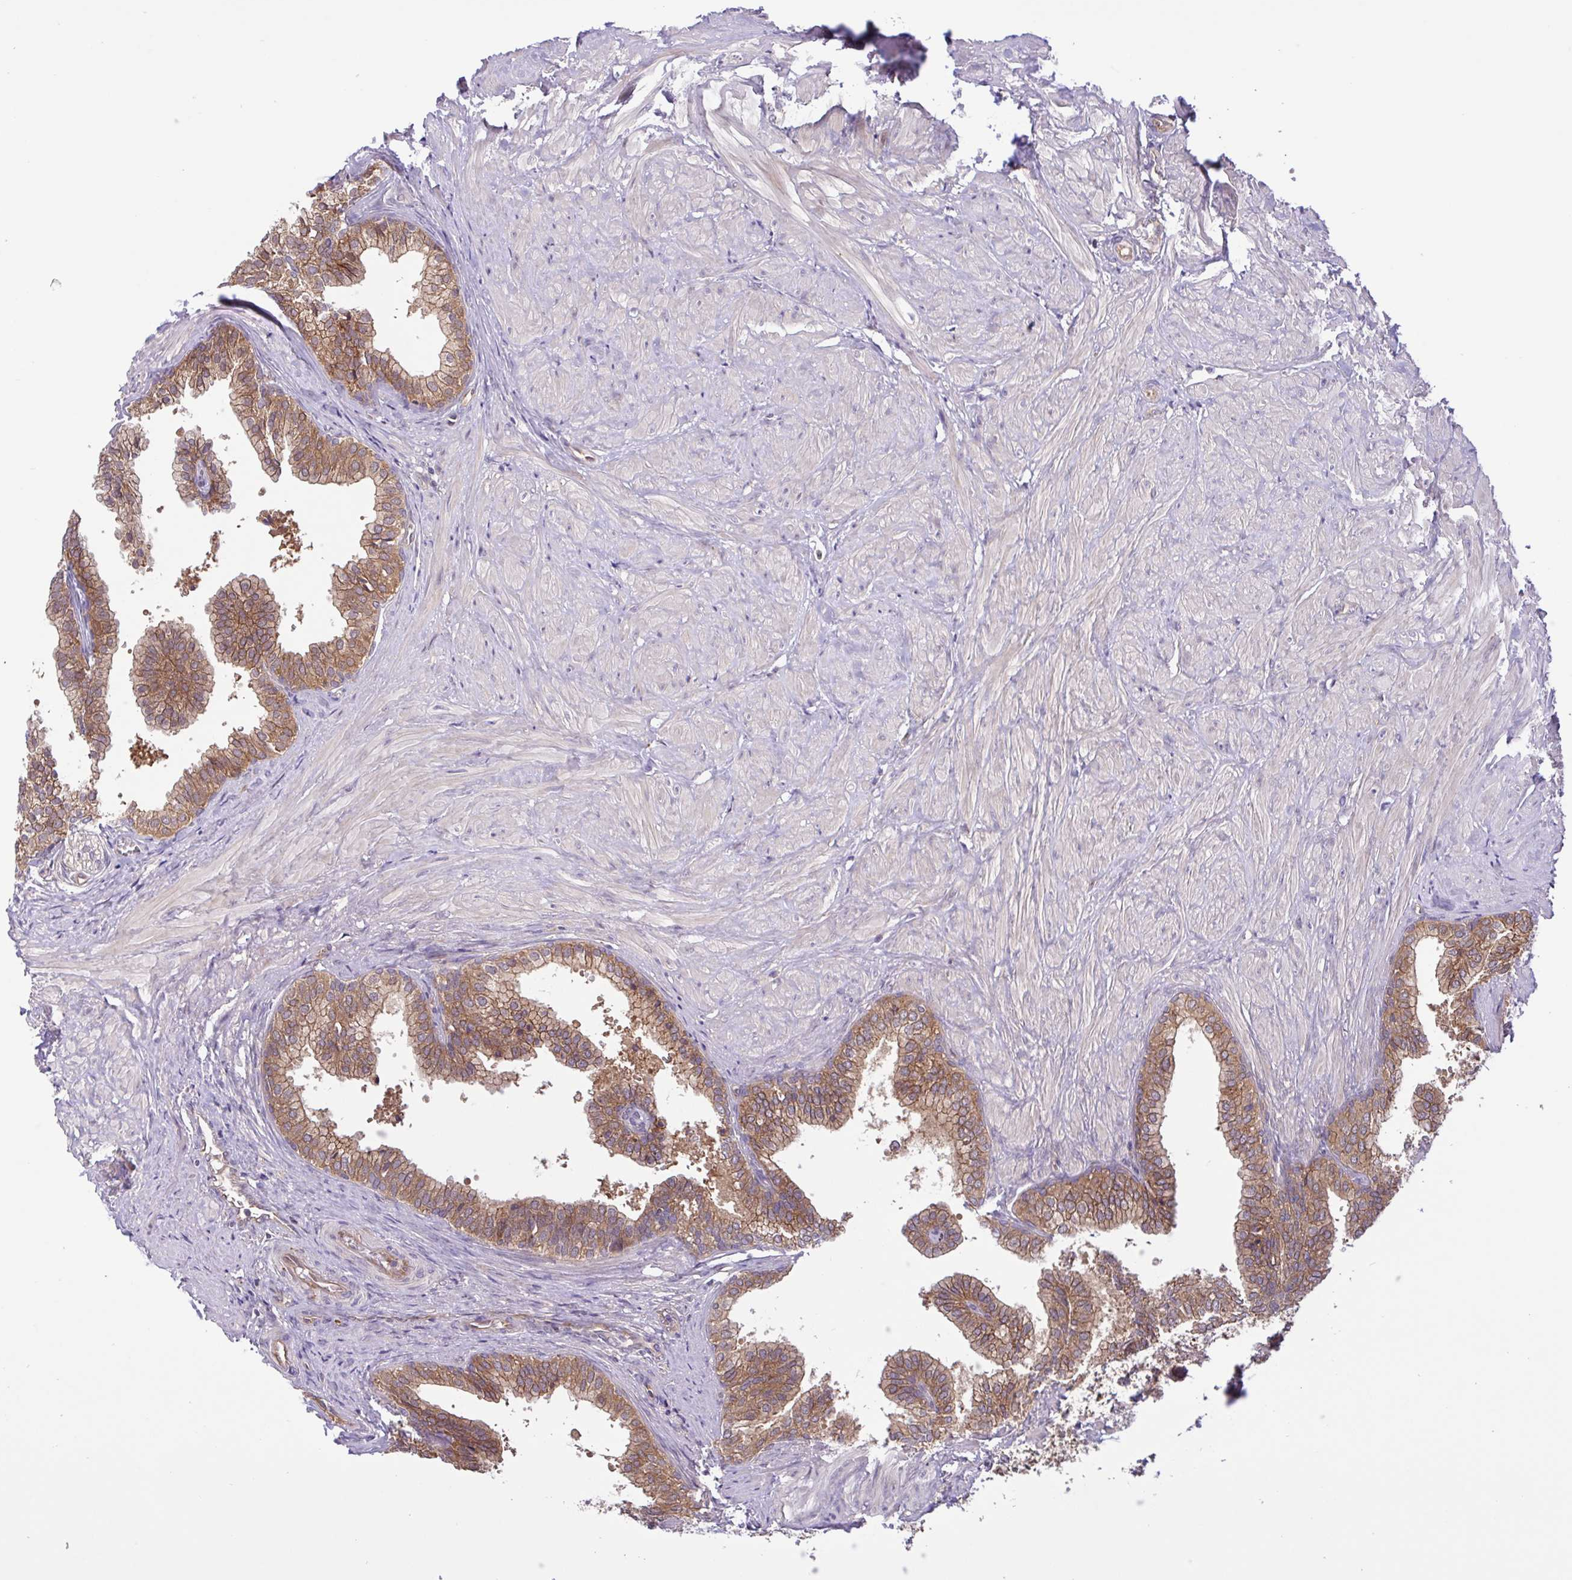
{"staining": {"intensity": "moderate", "quantity": ">75%", "location": "cytoplasmic/membranous"}, "tissue": "prostate", "cell_type": "Glandular cells", "image_type": "normal", "snomed": [{"axis": "morphology", "description": "Normal tissue, NOS"}, {"axis": "topography", "description": "Prostate"}, {"axis": "topography", "description": "Peripheral nerve tissue"}], "caption": "Immunohistochemical staining of unremarkable human prostate demonstrates moderate cytoplasmic/membranous protein expression in about >75% of glandular cells. Using DAB (3,3'-diaminobenzidine) (brown) and hematoxylin (blue) stains, captured at high magnification using brightfield microscopy.", "gene": "INTS10", "patient": {"sex": "male", "age": 55}}